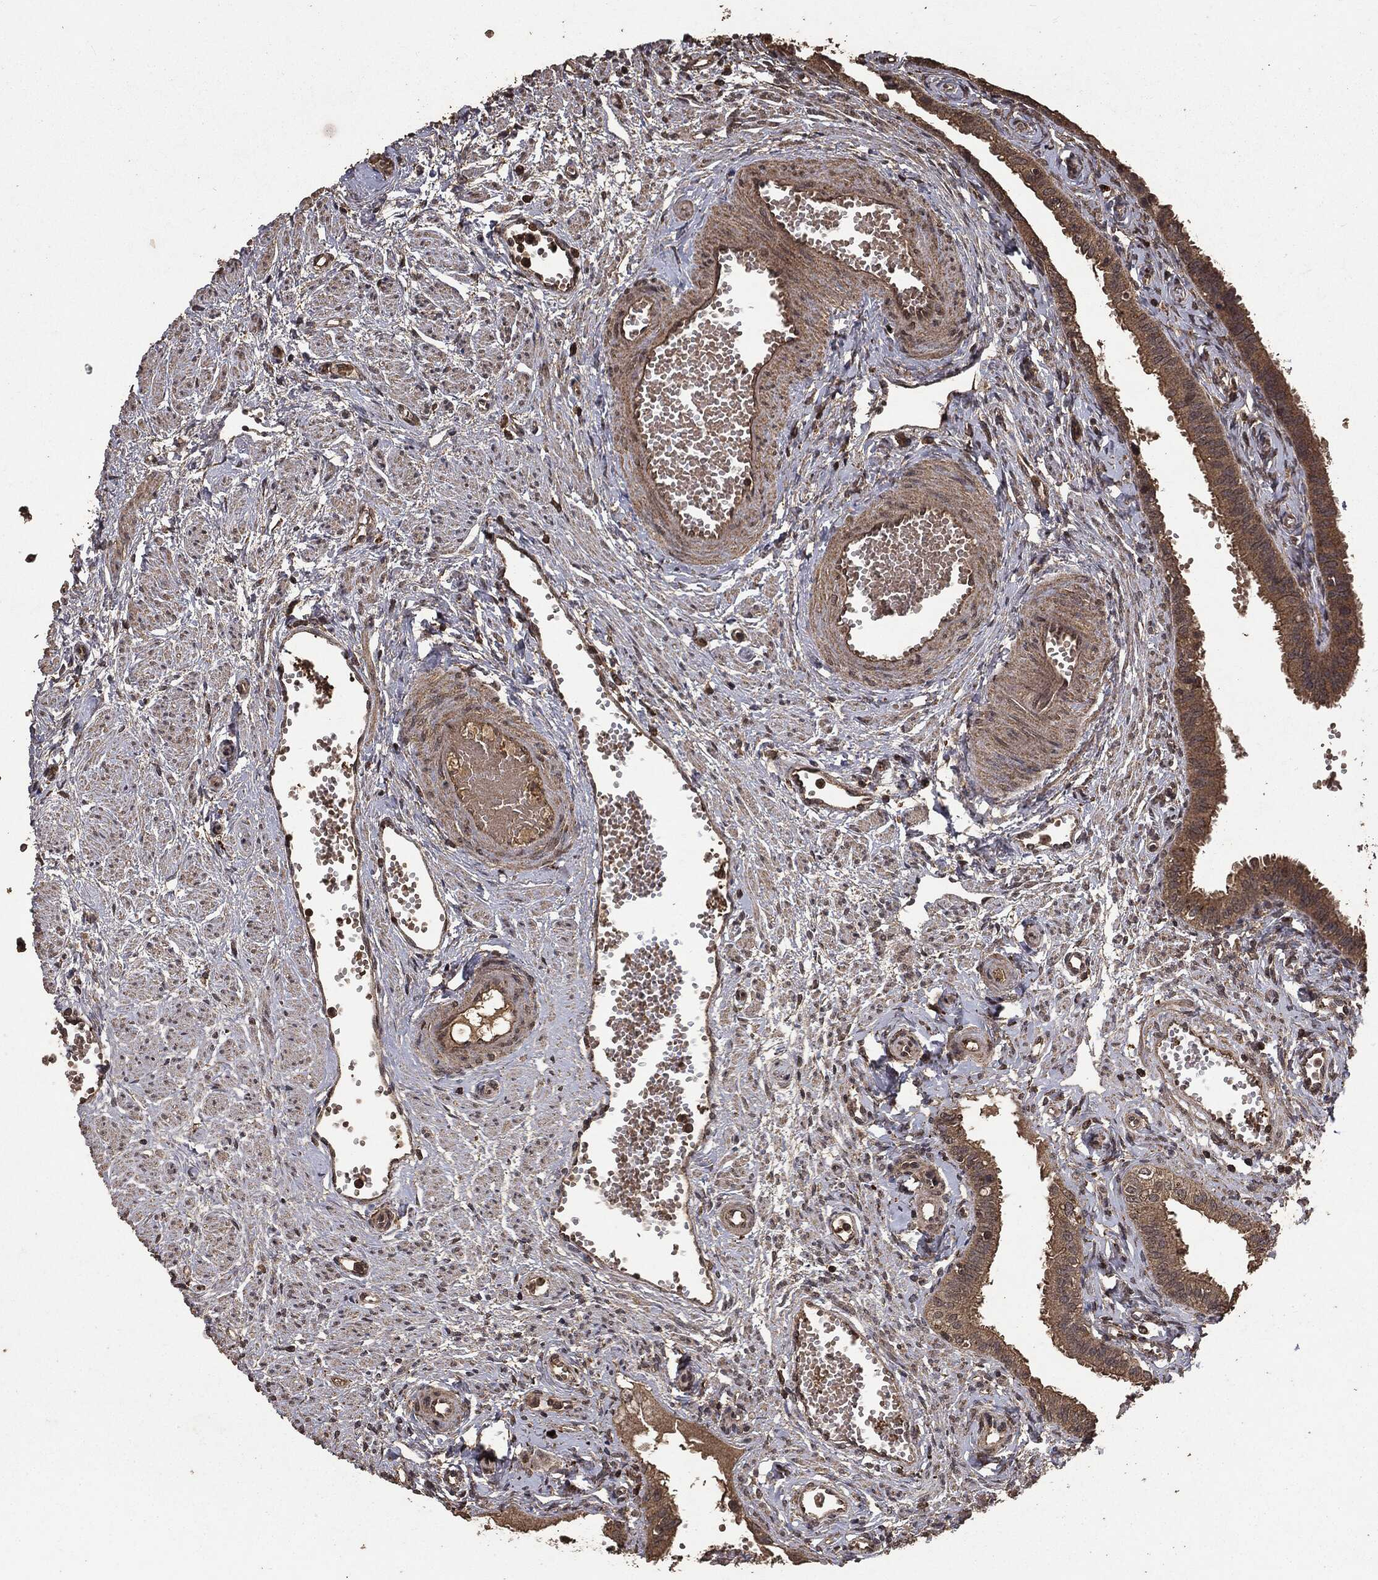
{"staining": {"intensity": "strong", "quantity": ">75%", "location": "cytoplasmic/membranous"}, "tissue": "fallopian tube", "cell_type": "Glandular cells", "image_type": "normal", "snomed": [{"axis": "morphology", "description": "Normal tissue, NOS"}, {"axis": "topography", "description": "Fallopian tube"}, {"axis": "topography", "description": "Ovary"}], "caption": "Approximately >75% of glandular cells in benign human fallopian tube exhibit strong cytoplasmic/membranous protein staining as visualized by brown immunohistochemical staining.", "gene": "NME1", "patient": {"sex": "female", "age": 49}}